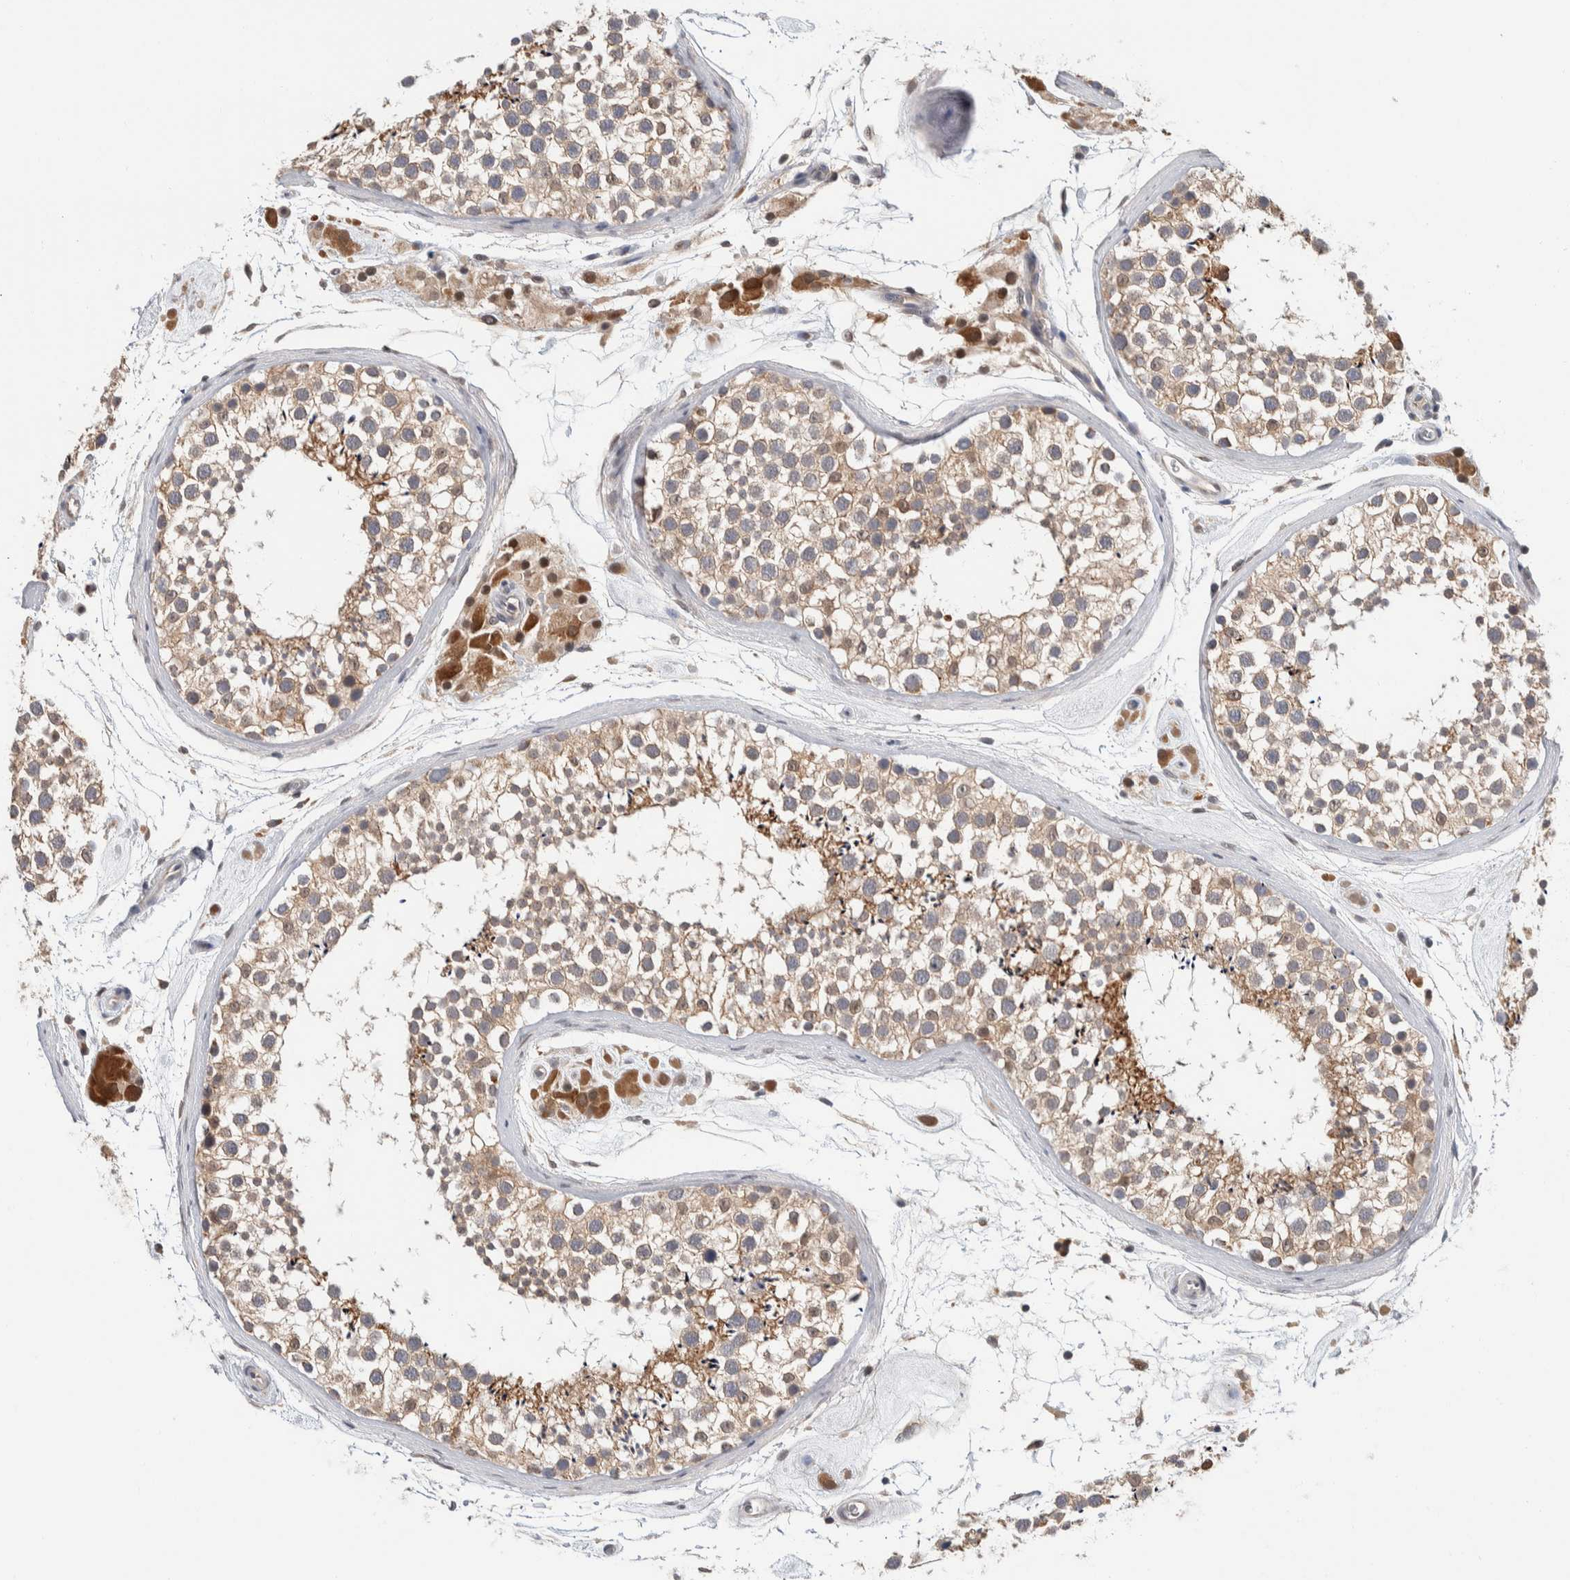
{"staining": {"intensity": "weak", "quantity": ">75%", "location": "cytoplasmic/membranous"}, "tissue": "testis", "cell_type": "Cells in seminiferous ducts", "image_type": "normal", "snomed": [{"axis": "morphology", "description": "Normal tissue, NOS"}, {"axis": "topography", "description": "Testis"}], "caption": "Benign testis was stained to show a protein in brown. There is low levels of weak cytoplasmic/membranous positivity in about >75% of cells in seminiferous ducts.", "gene": "SHPK", "patient": {"sex": "male", "age": 46}}